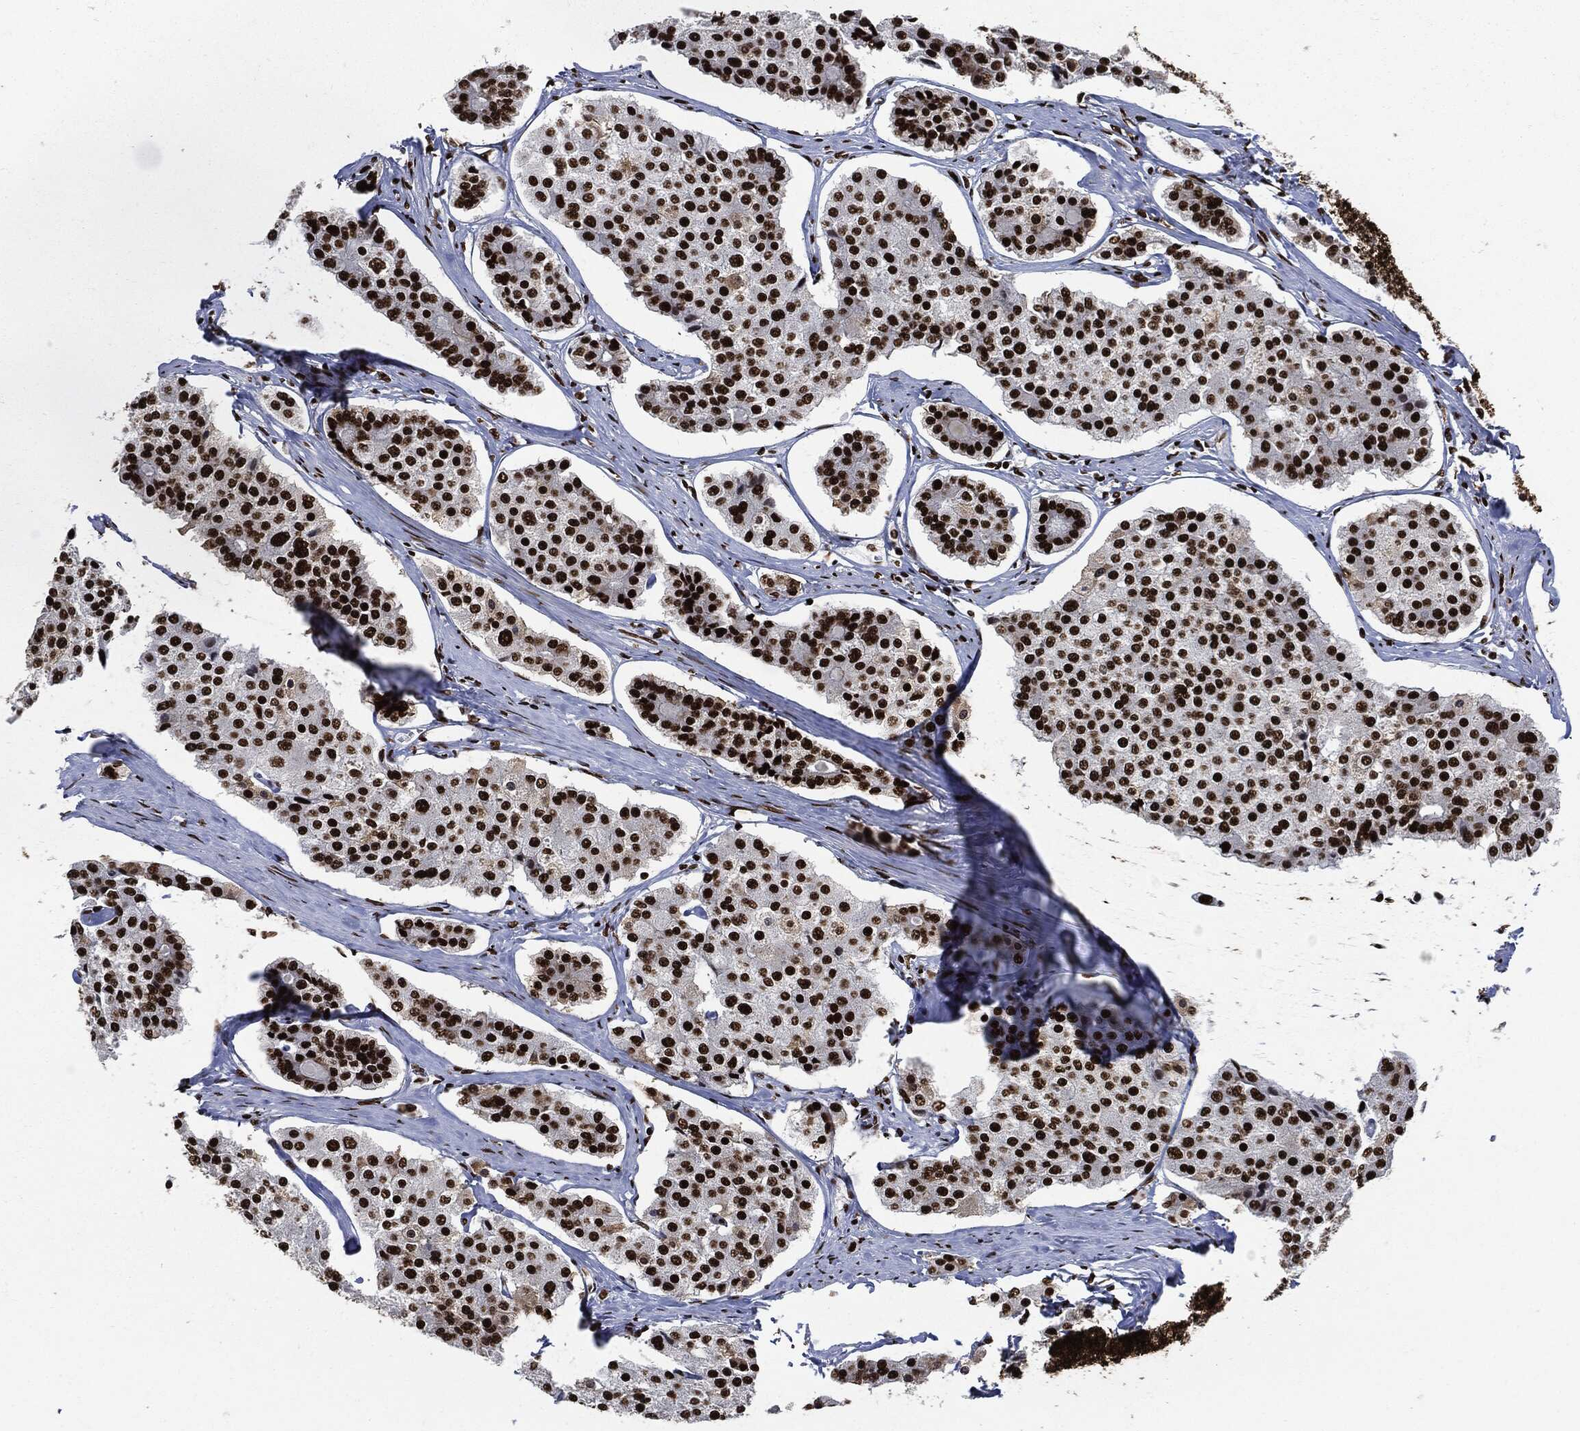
{"staining": {"intensity": "strong", "quantity": ">75%", "location": "nuclear"}, "tissue": "carcinoid", "cell_type": "Tumor cells", "image_type": "cancer", "snomed": [{"axis": "morphology", "description": "Carcinoid, malignant, NOS"}, {"axis": "topography", "description": "Small intestine"}], "caption": "Immunohistochemical staining of malignant carcinoid demonstrates high levels of strong nuclear protein staining in about >75% of tumor cells.", "gene": "RECQL", "patient": {"sex": "female", "age": 65}}